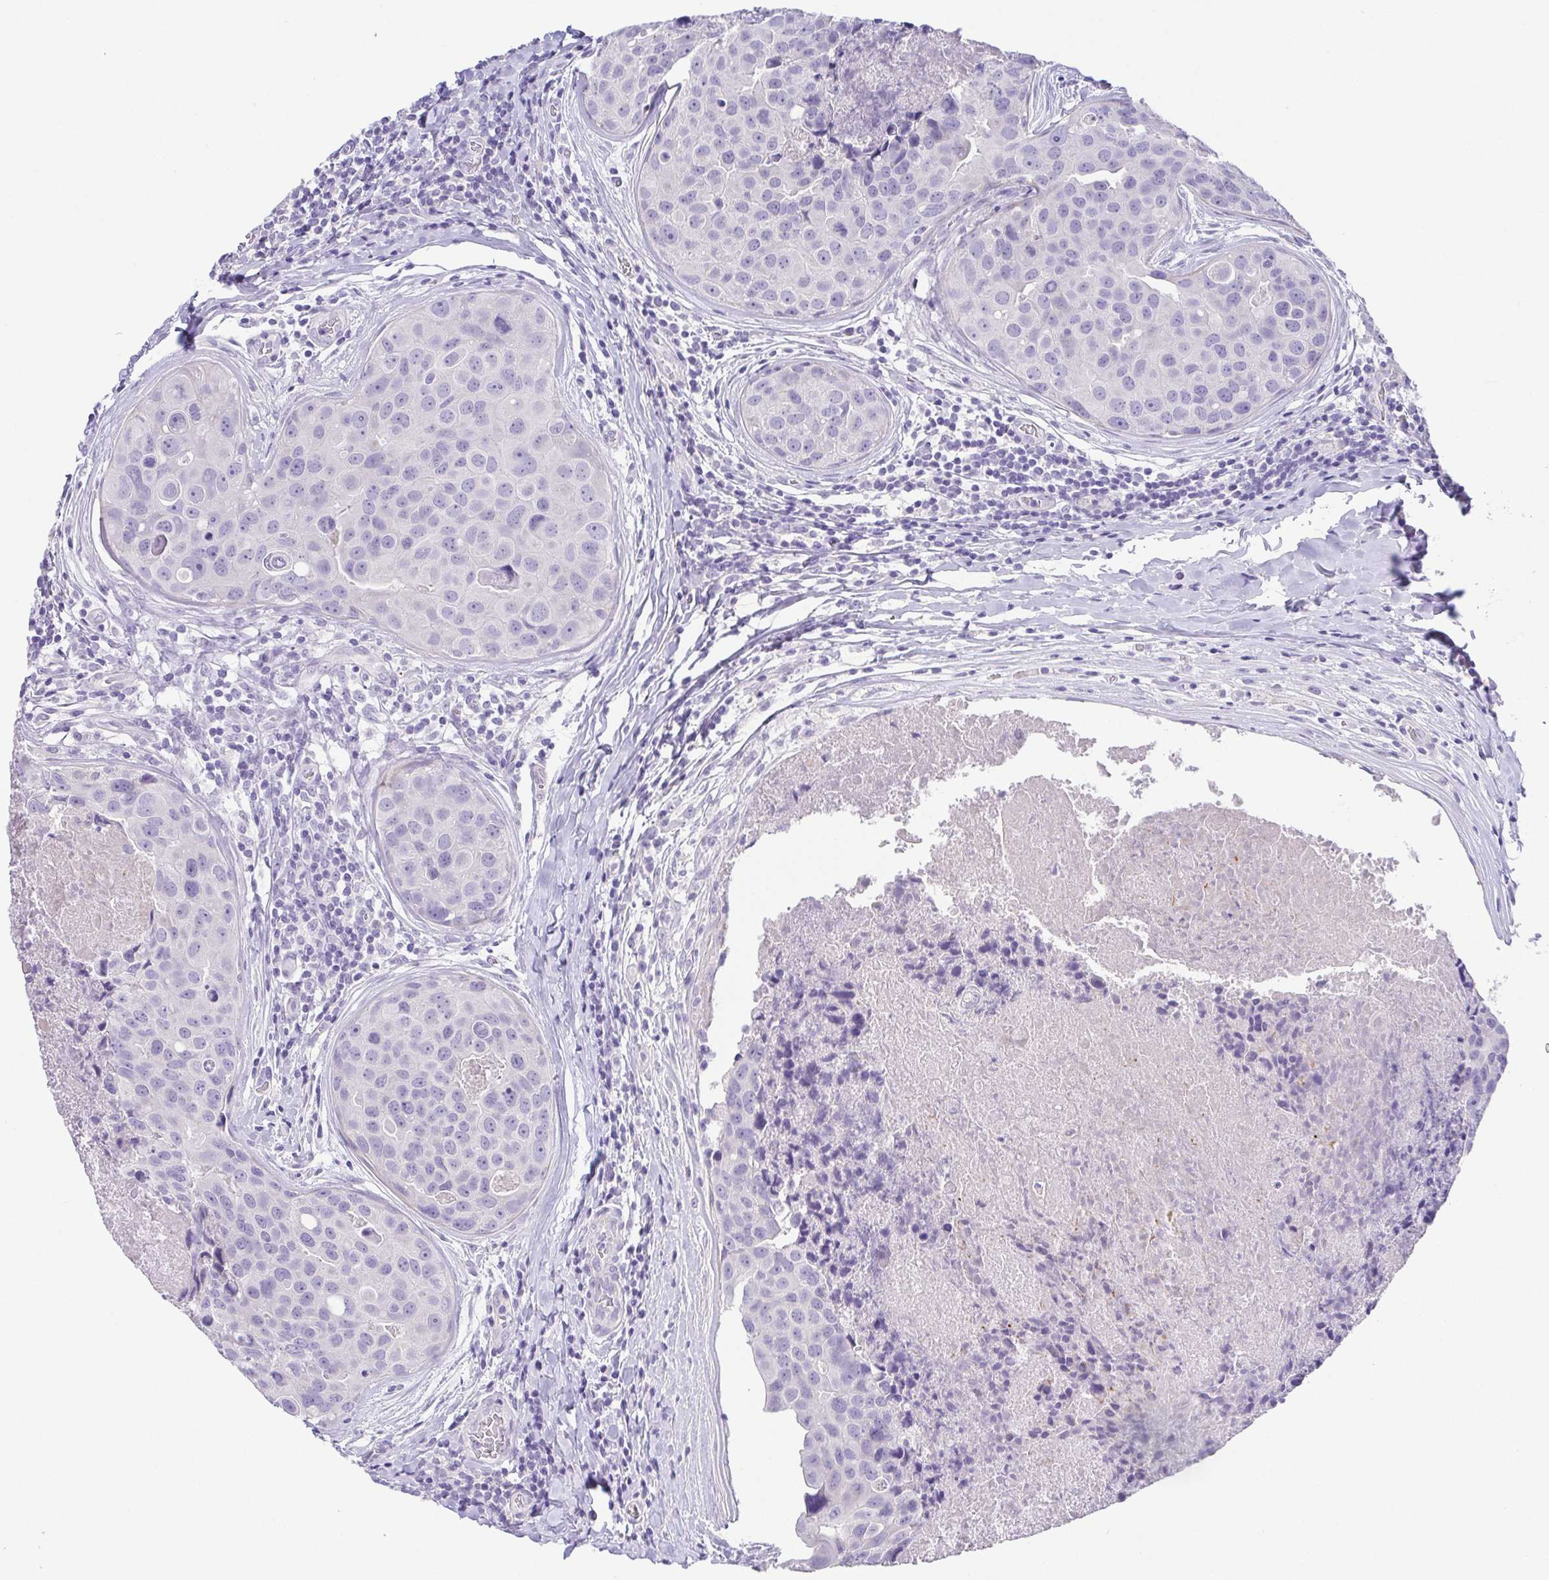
{"staining": {"intensity": "negative", "quantity": "none", "location": "none"}, "tissue": "breast cancer", "cell_type": "Tumor cells", "image_type": "cancer", "snomed": [{"axis": "morphology", "description": "Duct carcinoma"}, {"axis": "topography", "description": "Breast"}], "caption": "High magnification brightfield microscopy of breast cancer (invasive ductal carcinoma) stained with DAB (3,3'-diaminobenzidine) (brown) and counterstained with hematoxylin (blue): tumor cells show no significant expression.", "gene": "HAPLN2", "patient": {"sex": "female", "age": 24}}